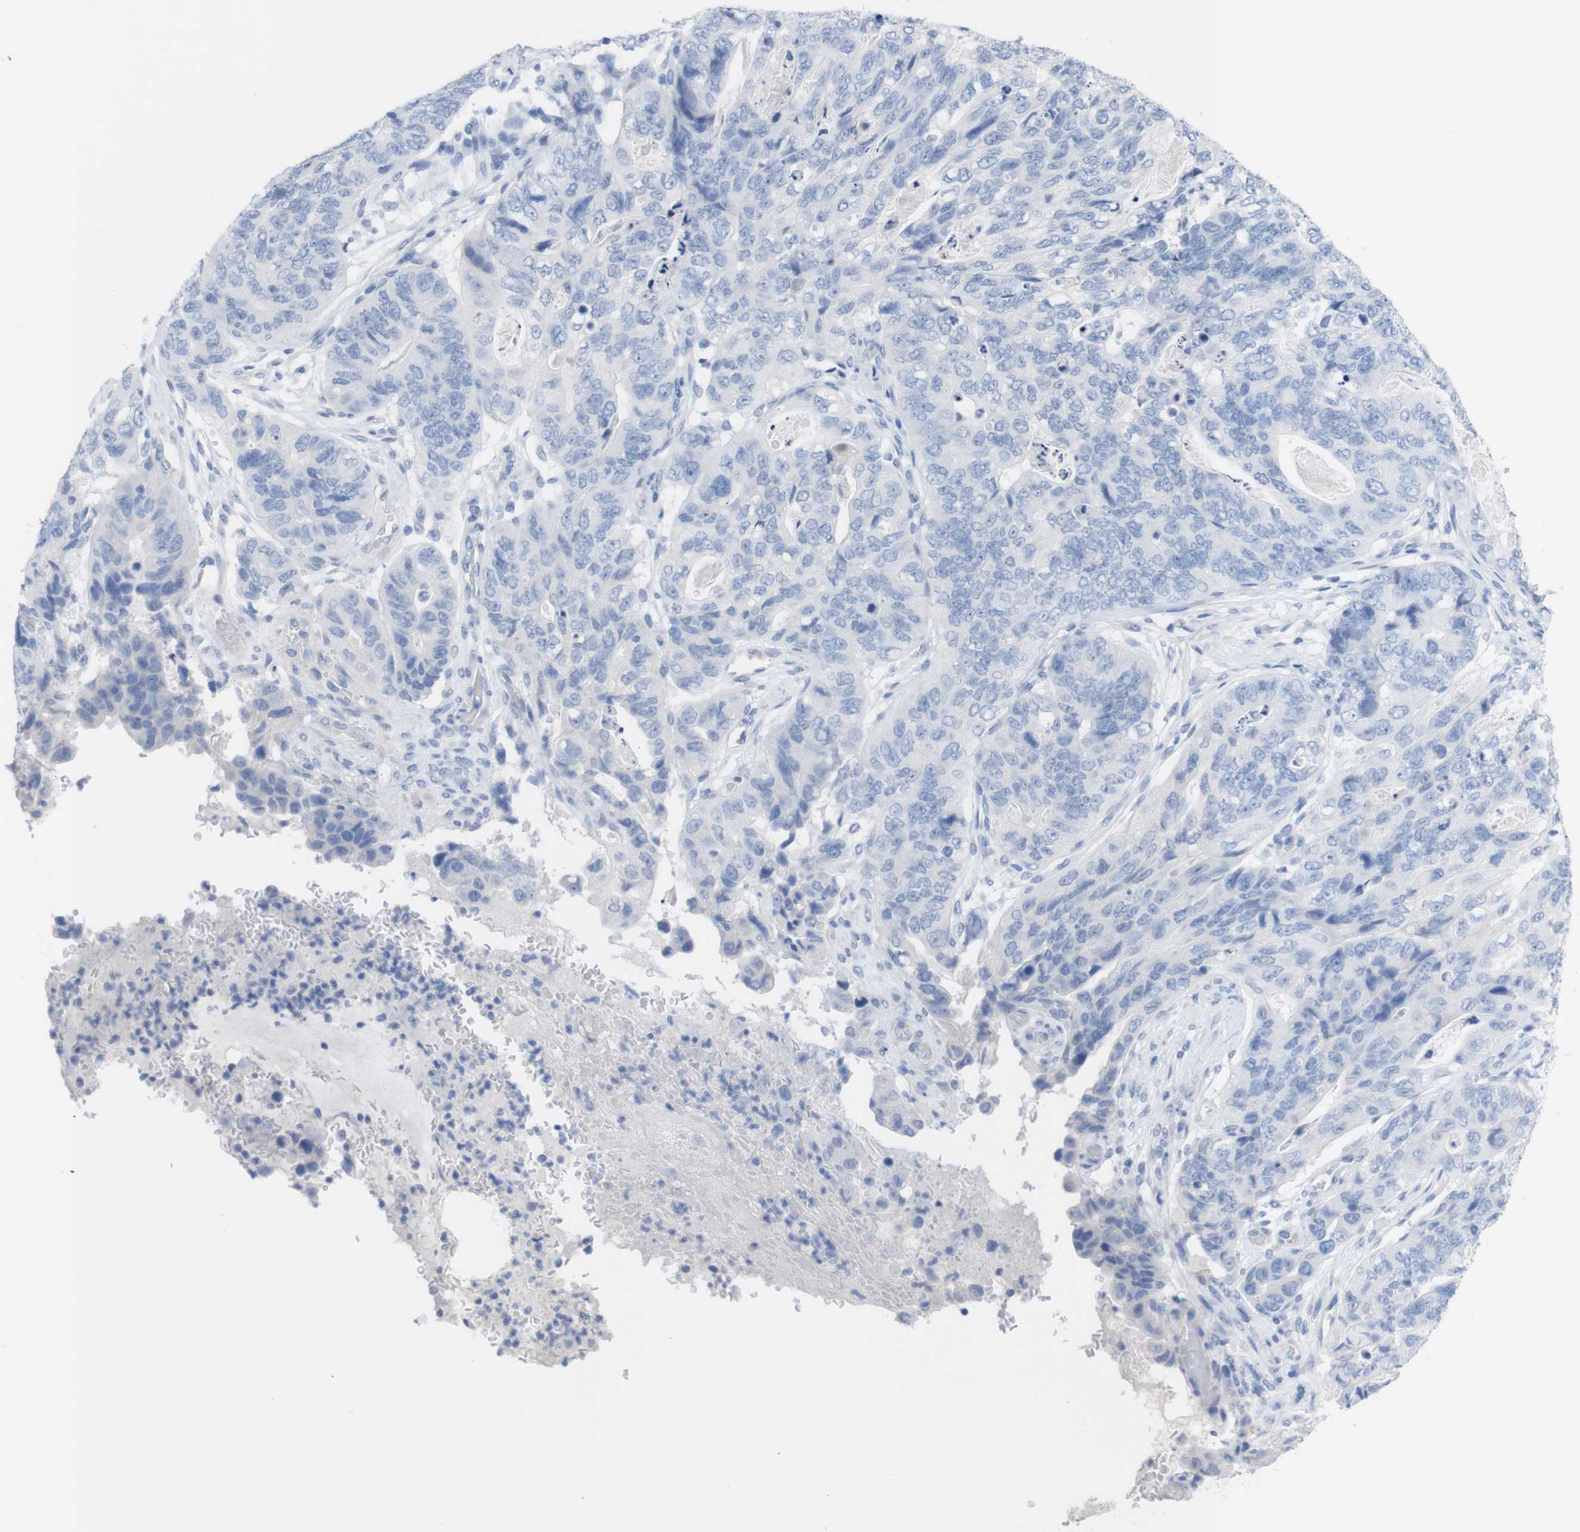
{"staining": {"intensity": "negative", "quantity": "none", "location": "none"}, "tissue": "stomach cancer", "cell_type": "Tumor cells", "image_type": "cancer", "snomed": [{"axis": "morphology", "description": "Adenocarcinoma, NOS"}, {"axis": "topography", "description": "Stomach"}], "caption": "This is an immunohistochemistry (IHC) micrograph of stomach adenocarcinoma. There is no positivity in tumor cells.", "gene": "PNMA1", "patient": {"sex": "female", "age": 89}}